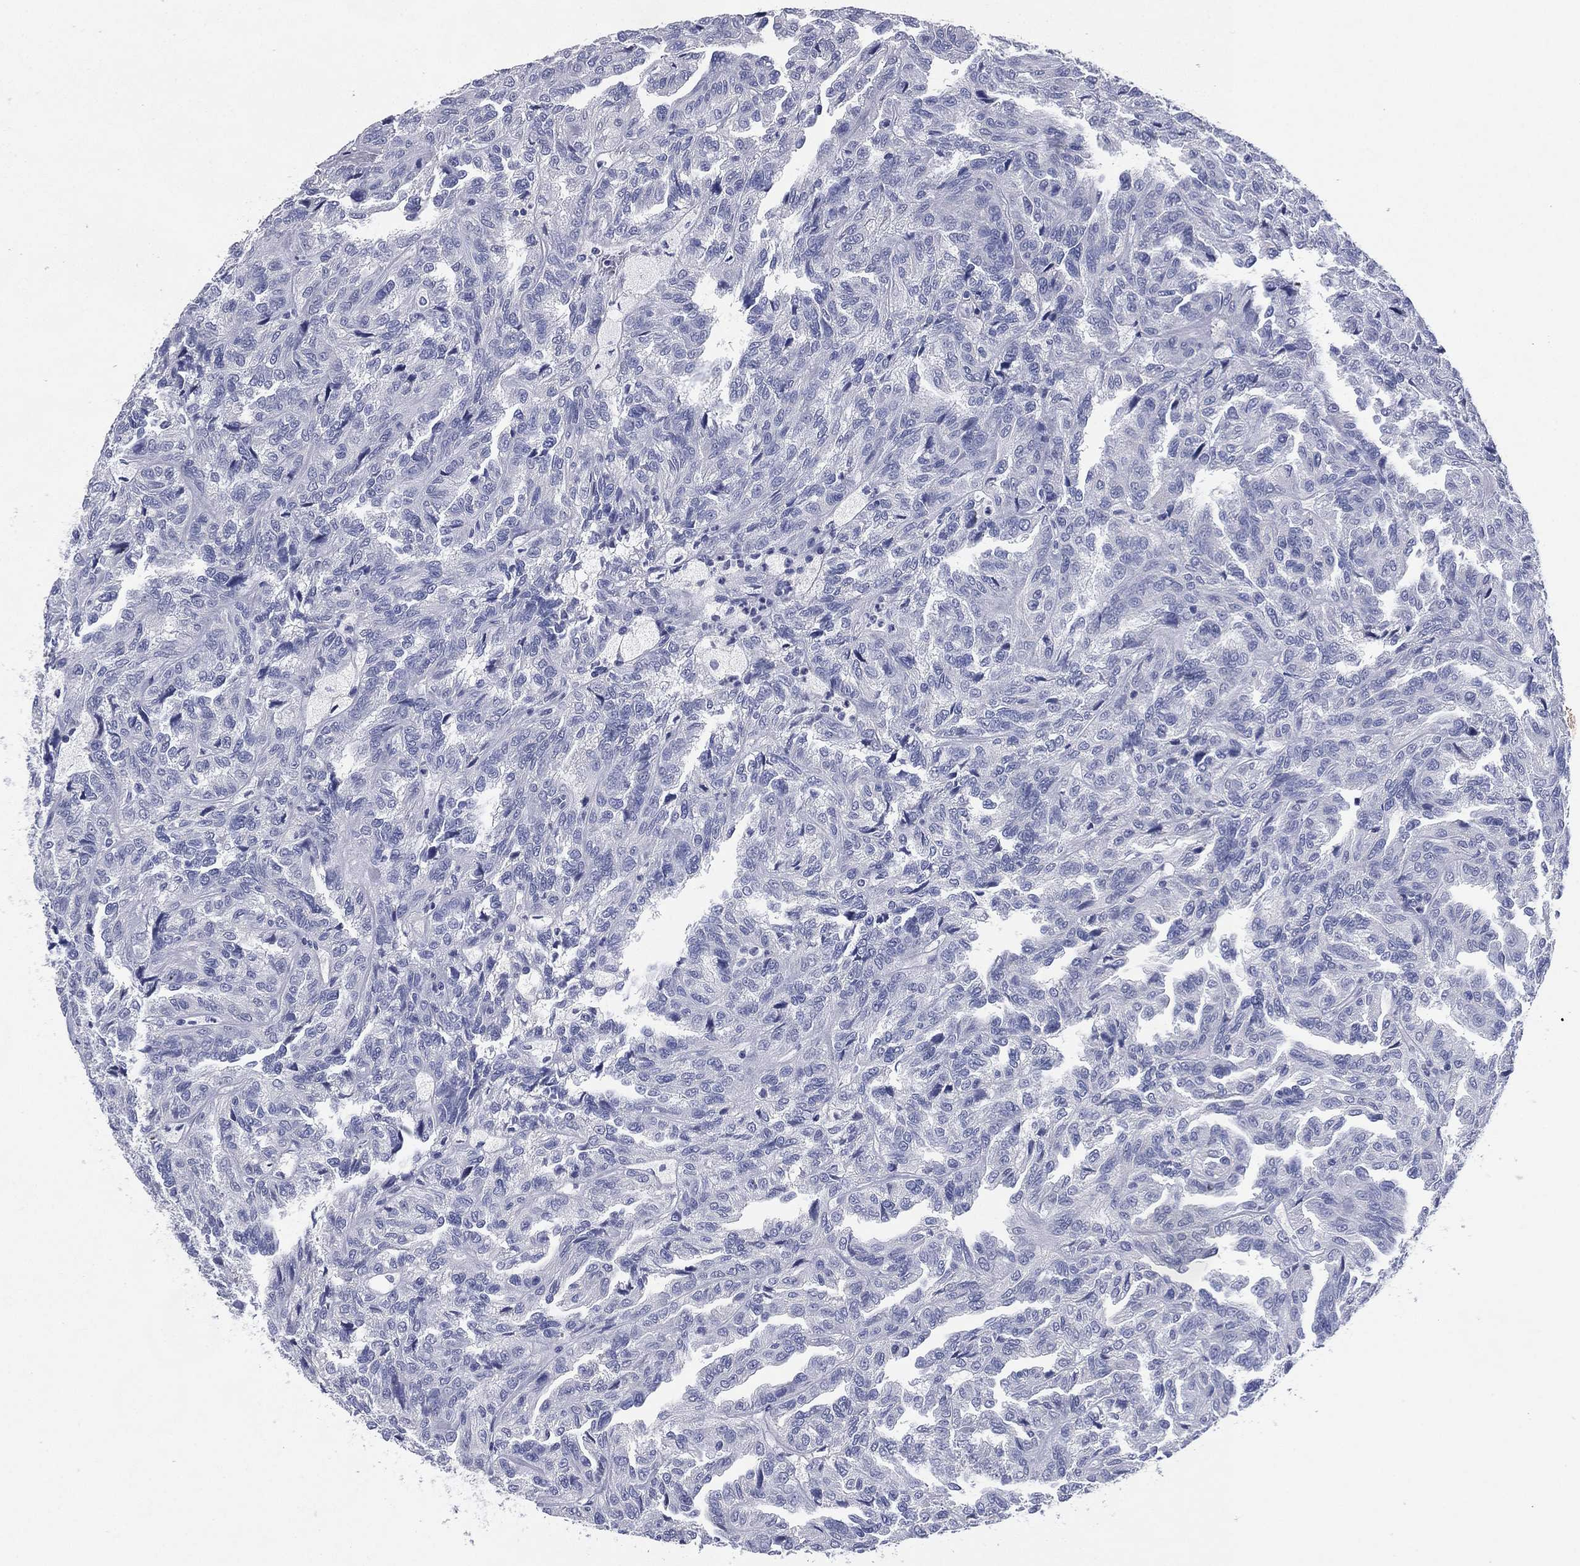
{"staining": {"intensity": "negative", "quantity": "none", "location": "none"}, "tissue": "renal cancer", "cell_type": "Tumor cells", "image_type": "cancer", "snomed": [{"axis": "morphology", "description": "Adenocarcinoma, NOS"}, {"axis": "topography", "description": "Kidney"}], "caption": "An IHC image of renal cancer (adenocarcinoma) is shown. There is no staining in tumor cells of renal cancer (adenocarcinoma).", "gene": "KRT35", "patient": {"sex": "male", "age": 79}}